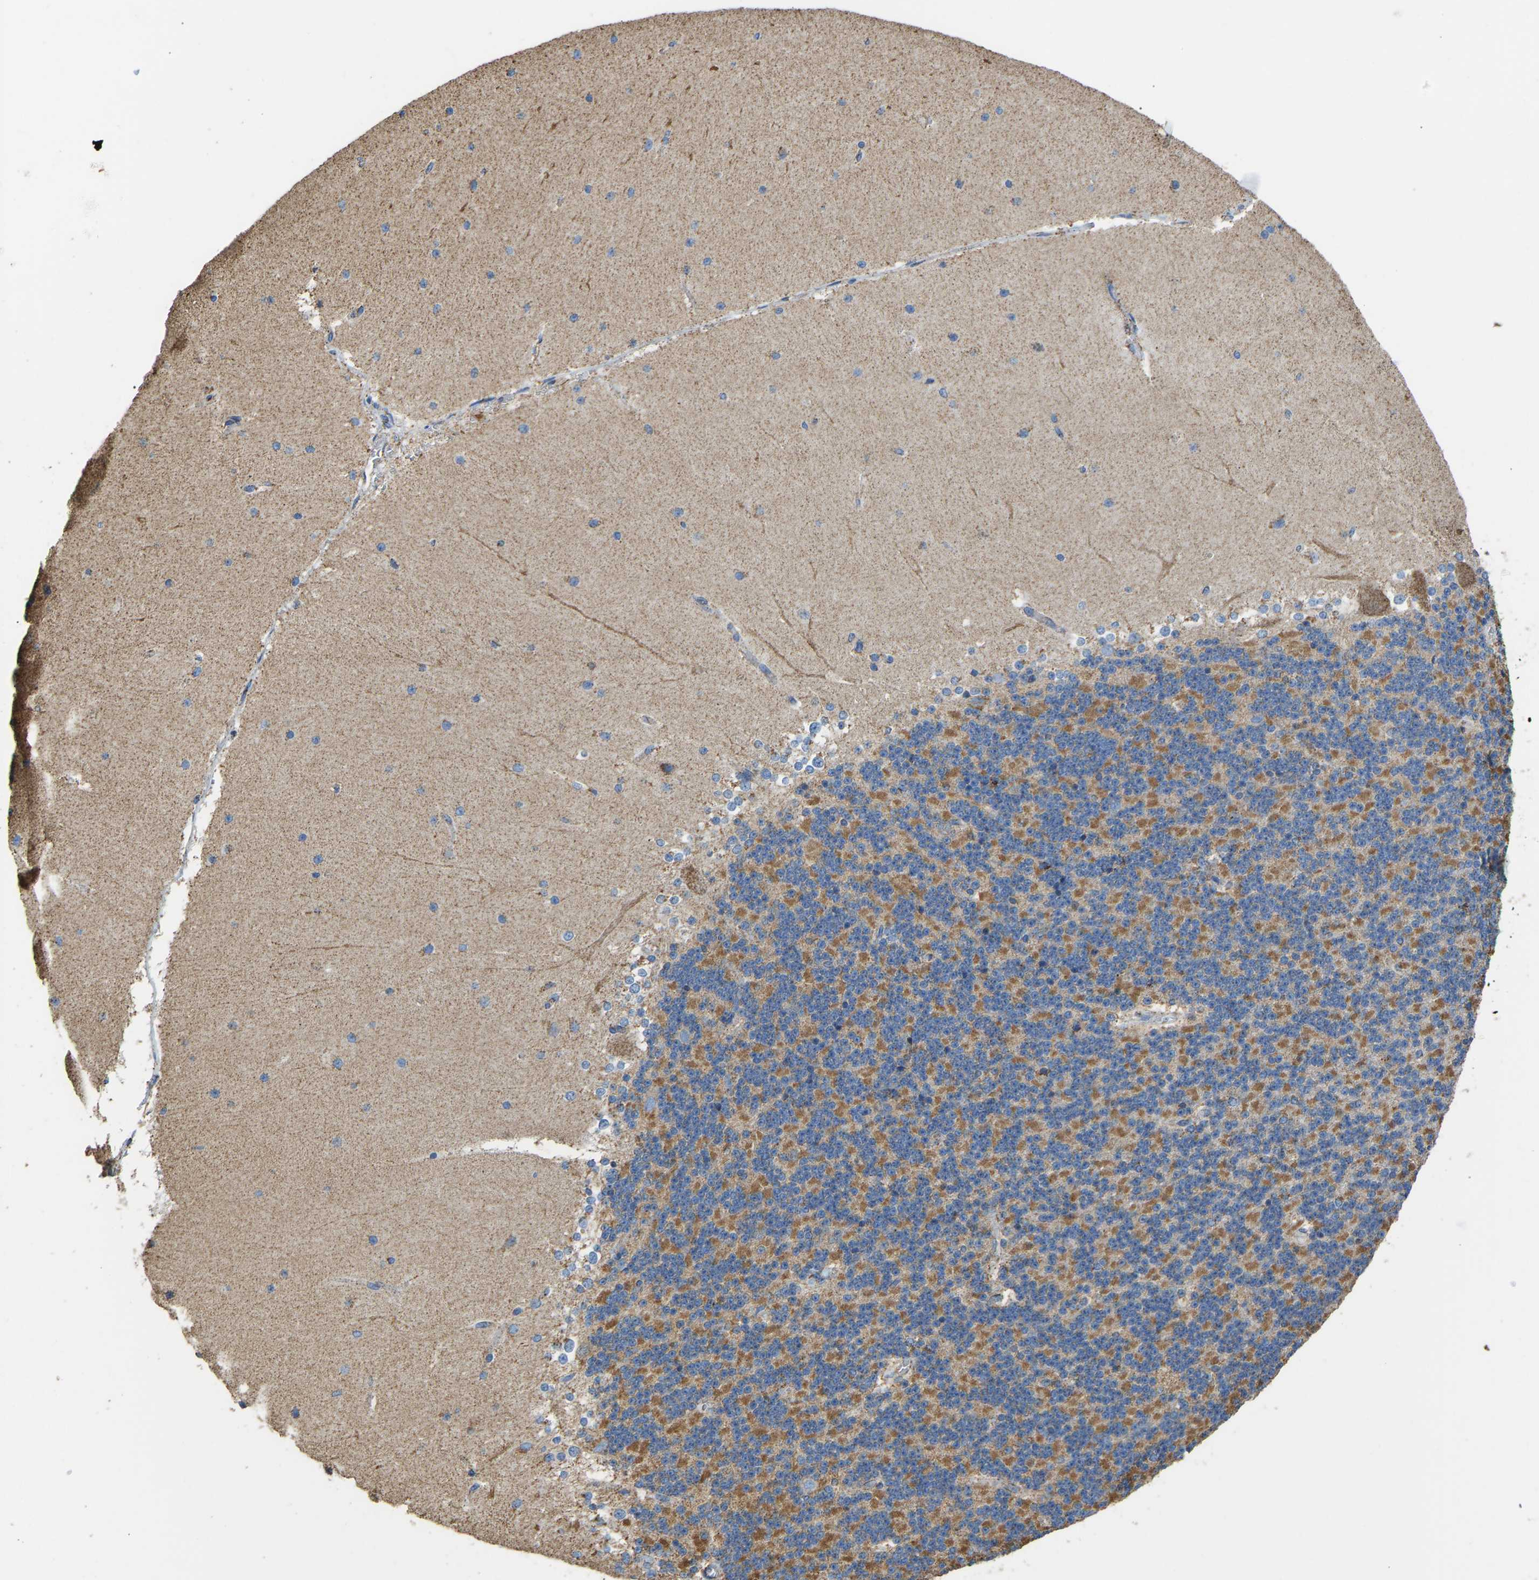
{"staining": {"intensity": "moderate", "quantity": "25%-75%", "location": "cytoplasmic/membranous"}, "tissue": "cerebellum", "cell_type": "Cells in granular layer", "image_type": "normal", "snomed": [{"axis": "morphology", "description": "Normal tissue, NOS"}, {"axis": "topography", "description": "Cerebellum"}], "caption": "Moderate cytoplasmic/membranous staining is present in about 25%-75% of cells in granular layer in unremarkable cerebellum. Immunohistochemistry stains the protein in brown and the nuclei are stained blue.", "gene": "IRX6", "patient": {"sex": "female", "age": 19}}